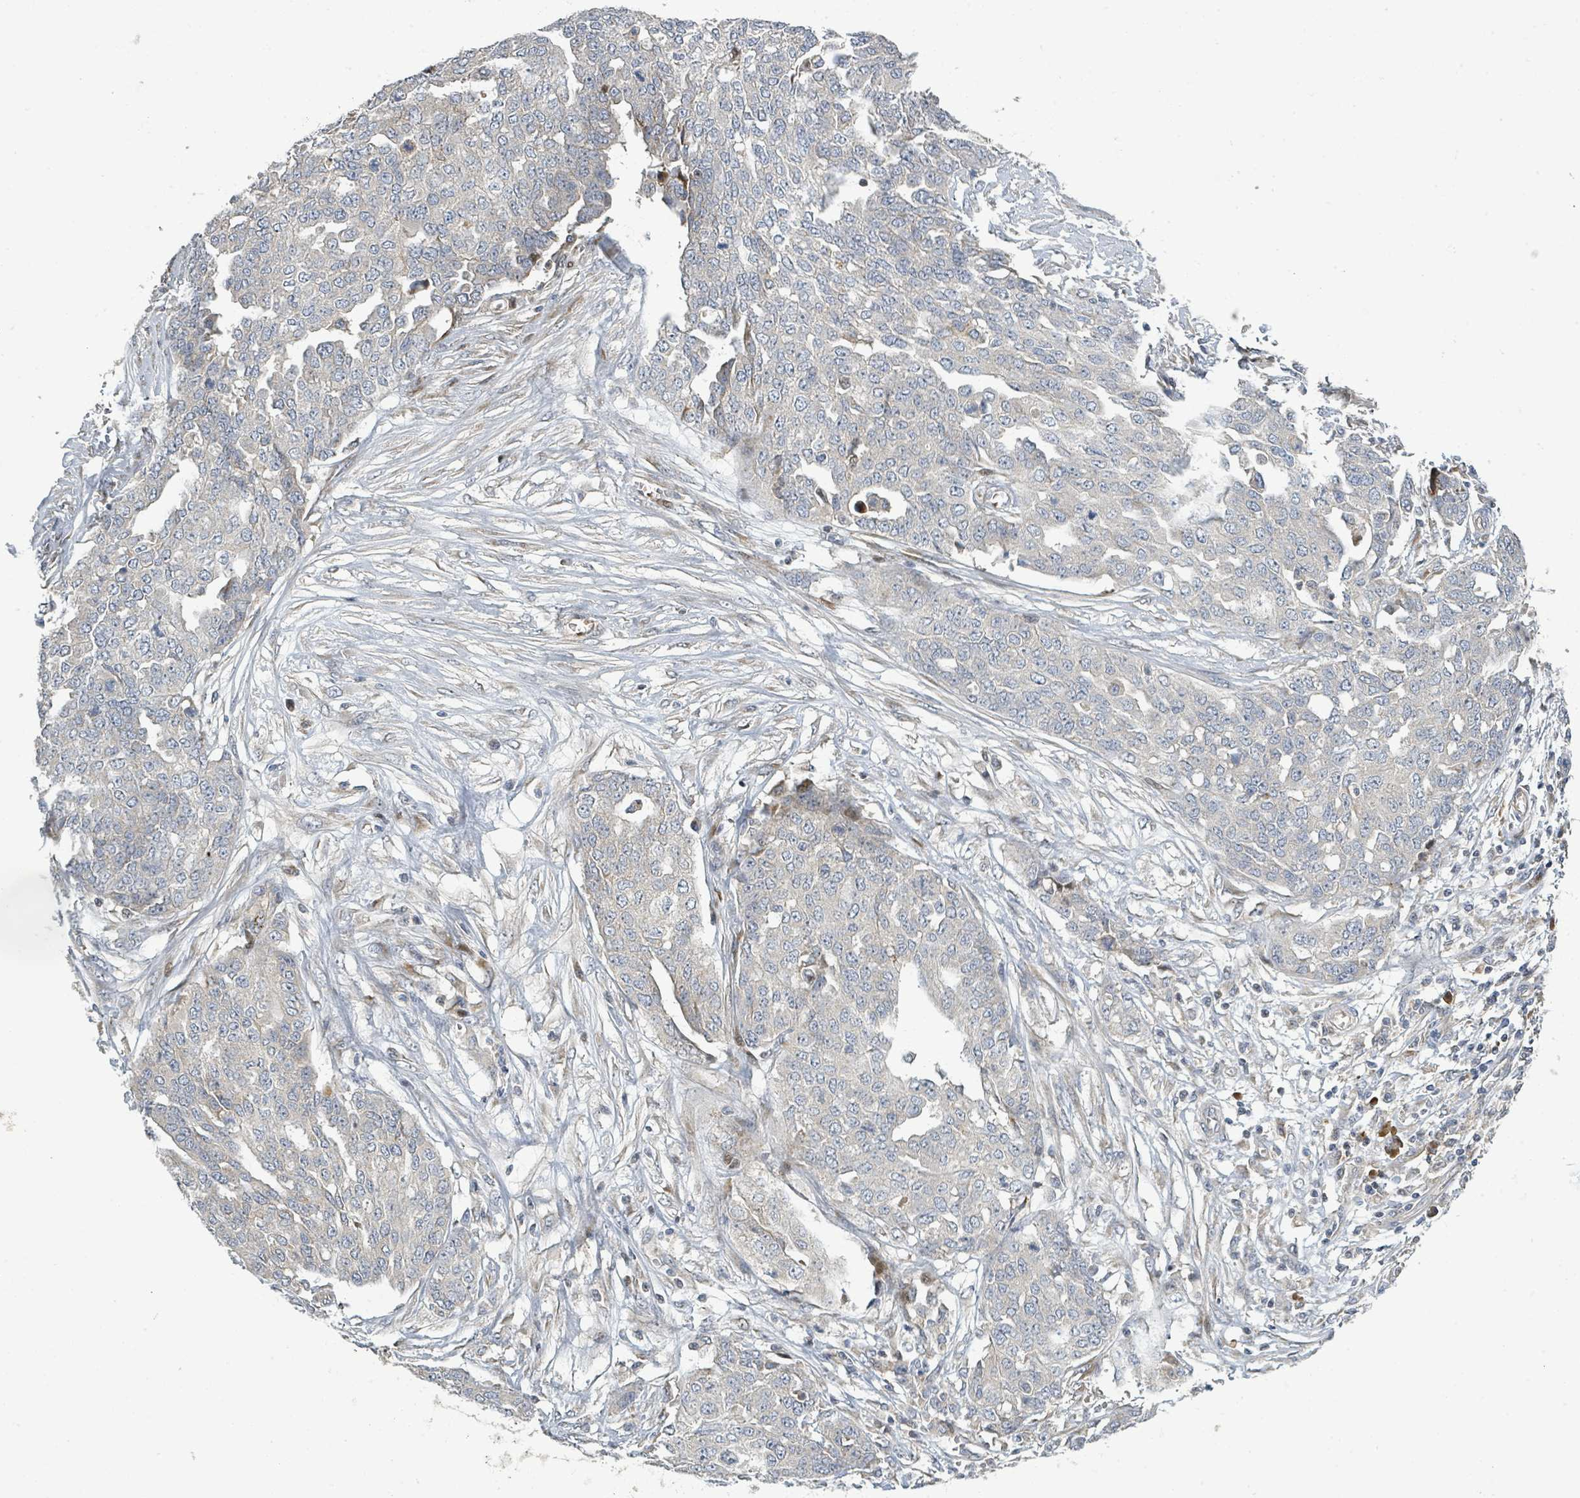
{"staining": {"intensity": "negative", "quantity": "none", "location": "none"}, "tissue": "ovarian cancer", "cell_type": "Tumor cells", "image_type": "cancer", "snomed": [{"axis": "morphology", "description": "Cystadenocarcinoma, serous, NOS"}, {"axis": "topography", "description": "Soft tissue"}, {"axis": "topography", "description": "Ovary"}], "caption": "Image shows no significant protein positivity in tumor cells of ovarian cancer (serous cystadenocarcinoma).", "gene": "CFAP210", "patient": {"sex": "female", "age": 57}}